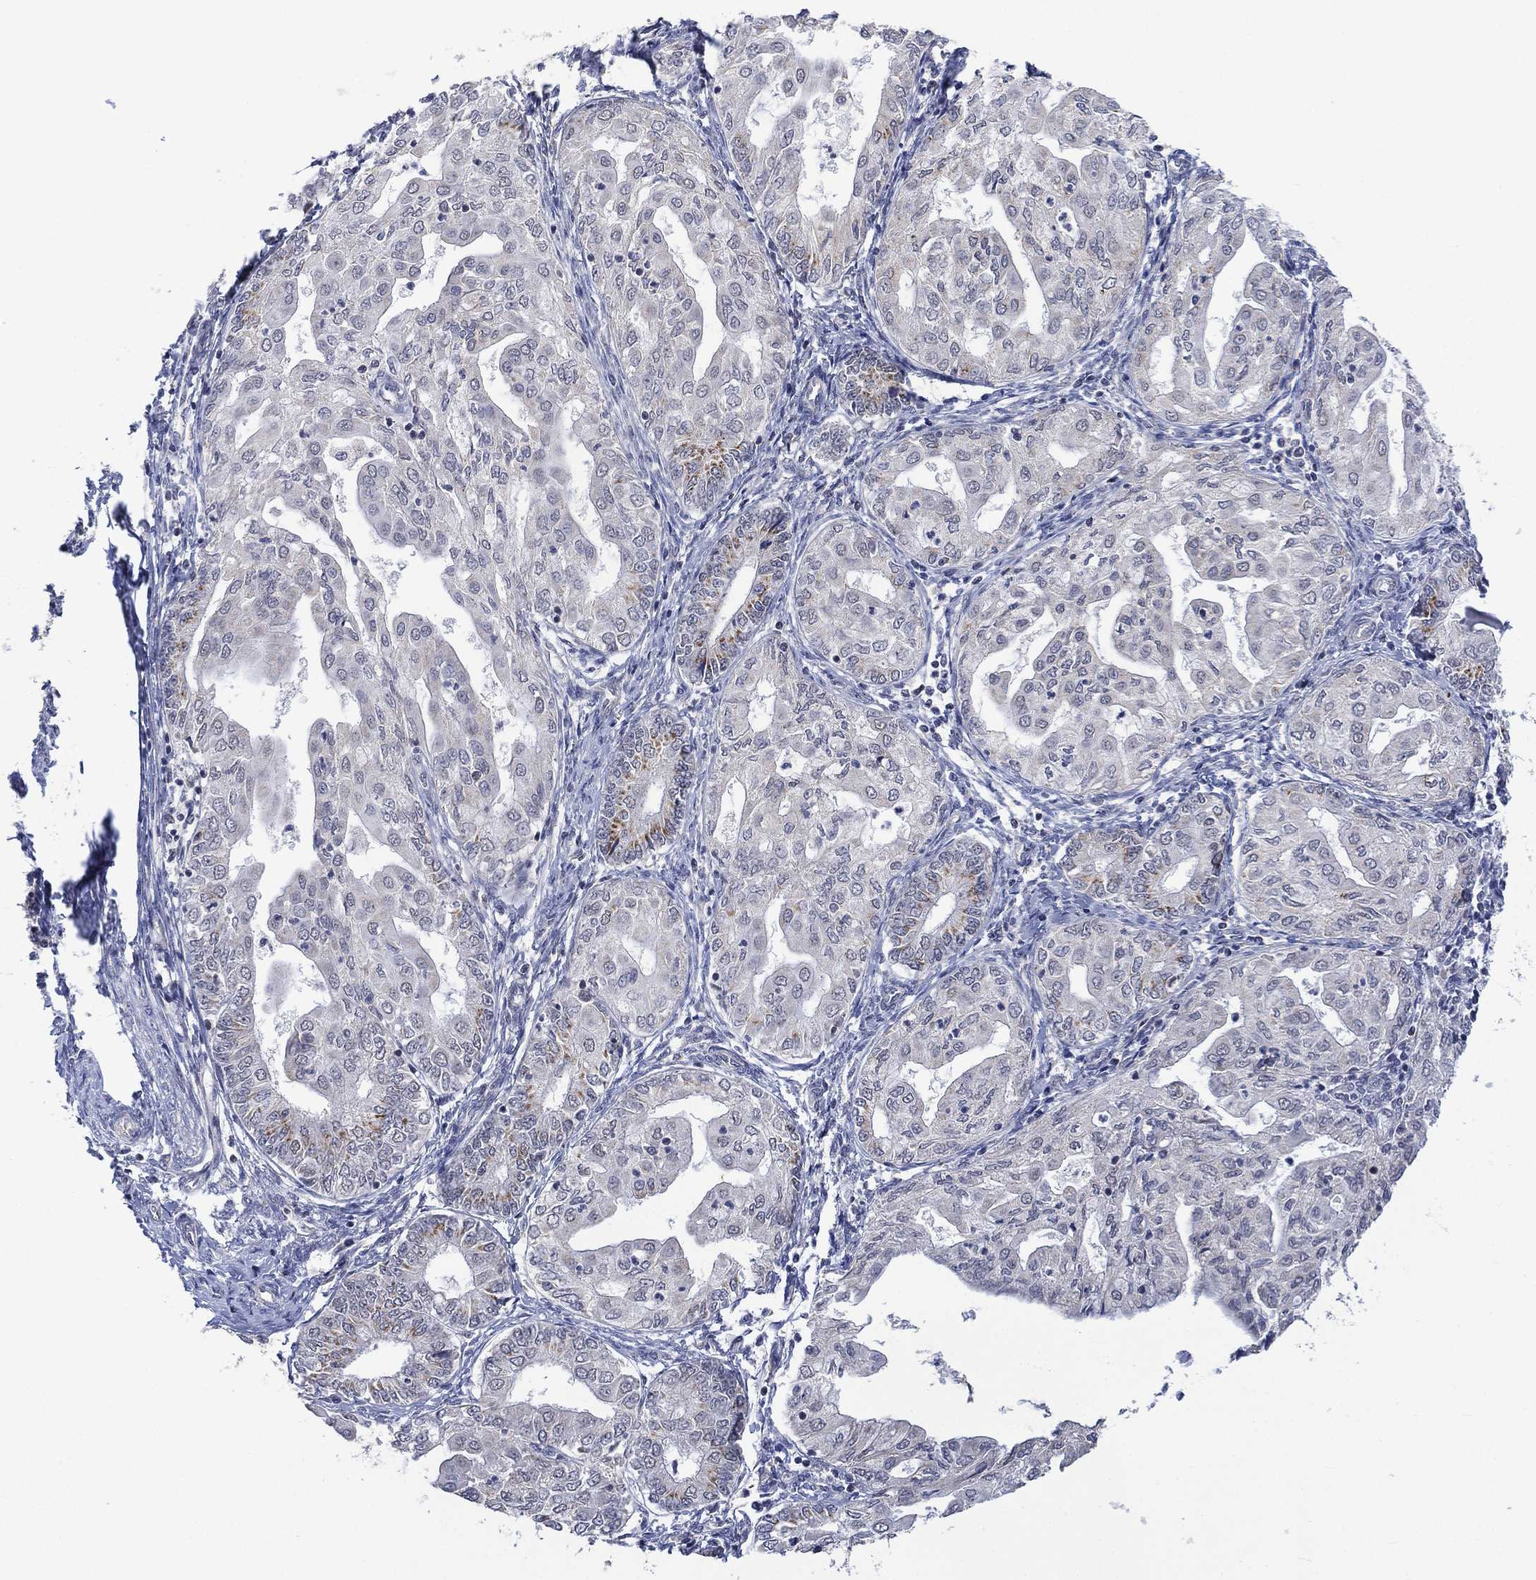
{"staining": {"intensity": "moderate", "quantity": "<25%", "location": "cytoplasmic/membranous"}, "tissue": "endometrial cancer", "cell_type": "Tumor cells", "image_type": "cancer", "snomed": [{"axis": "morphology", "description": "Adenocarcinoma, NOS"}, {"axis": "topography", "description": "Endometrium"}], "caption": "Human adenocarcinoma (endometrial) stained with a brown dye reveals moderate cytoplasmic/membranous positive positivity in about <25% of tumor cells.", "gene": "SLC48A1", "patient": {"sex": "female", "age": 68}}